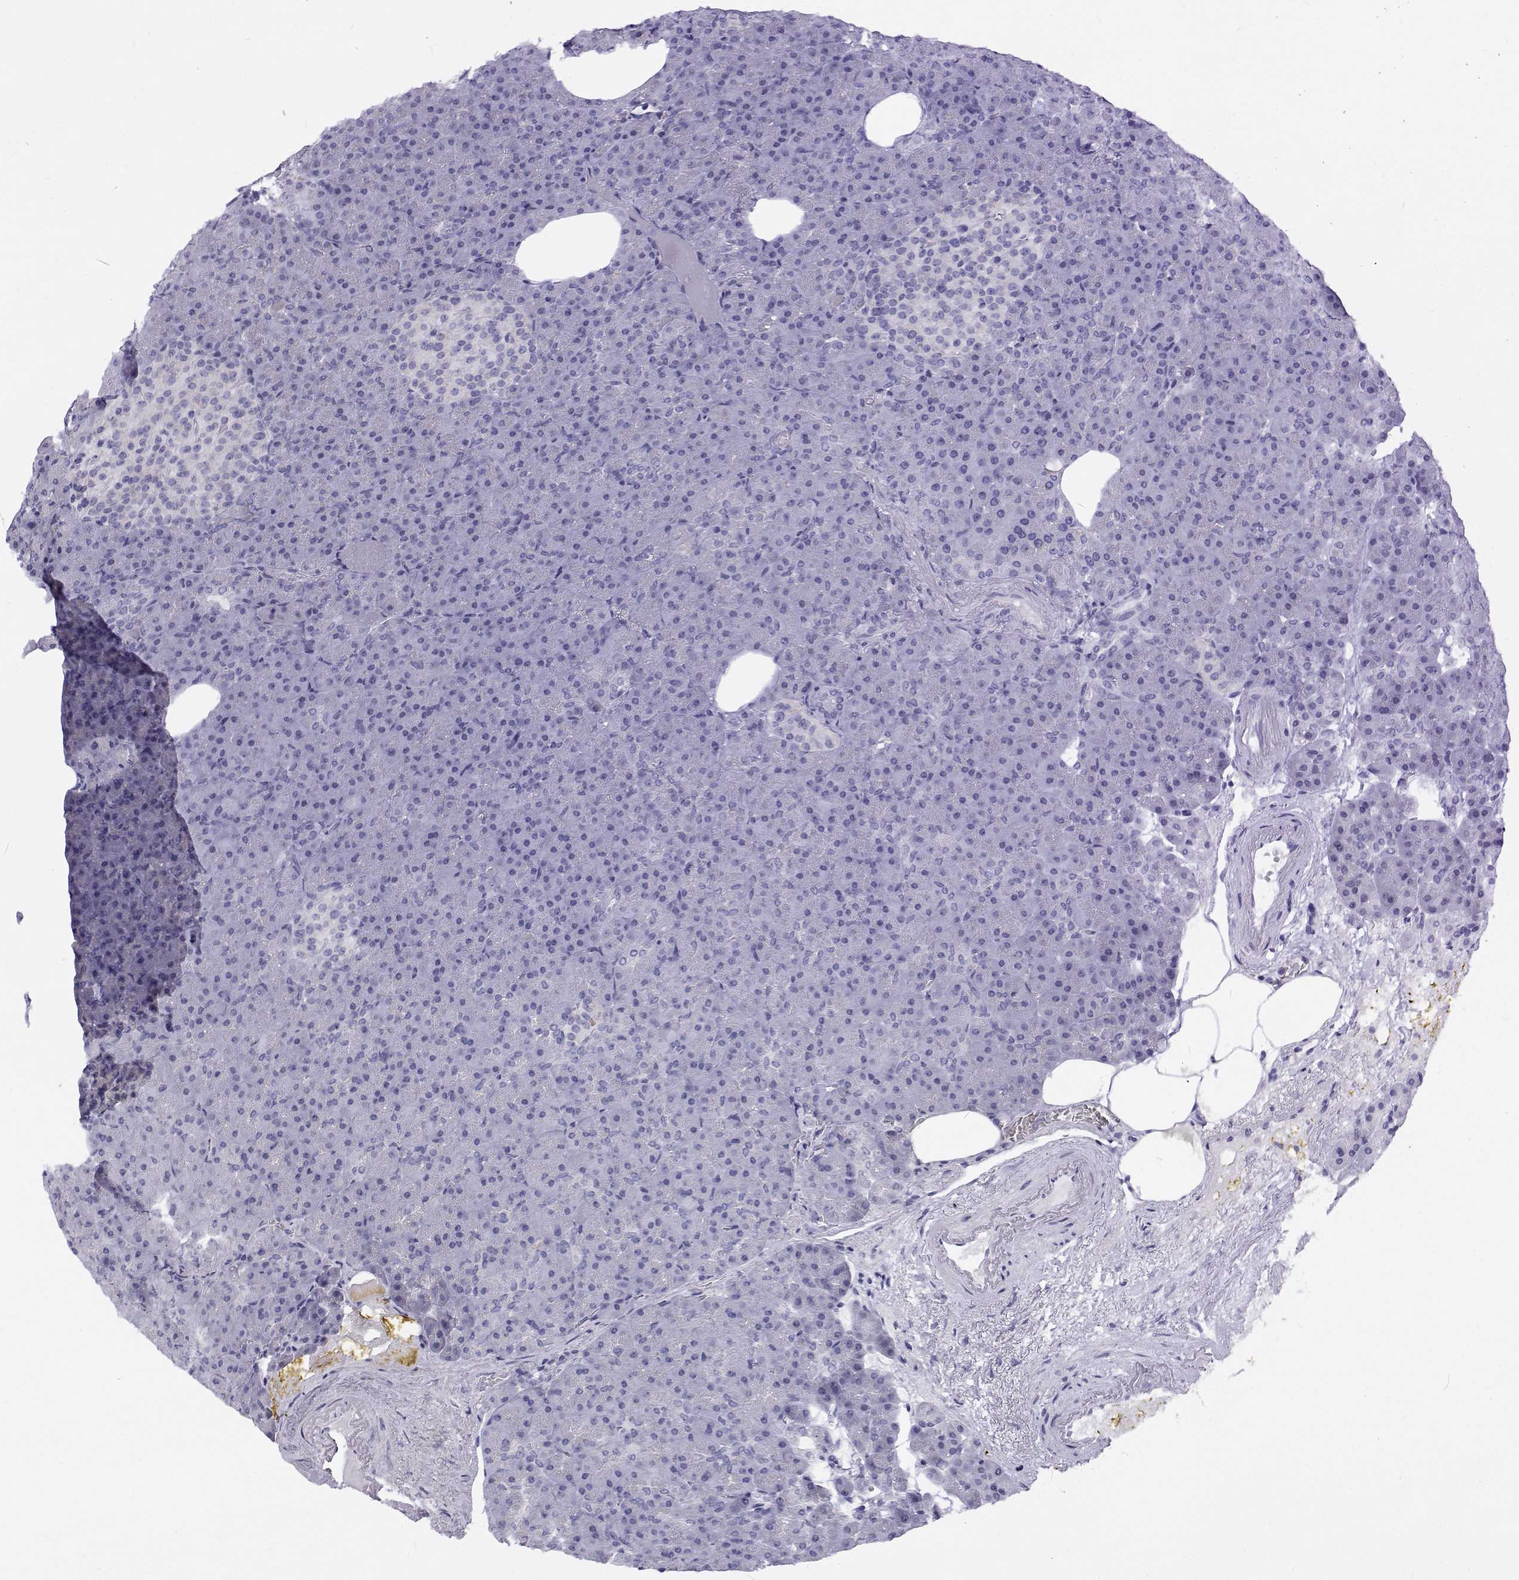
{"staining": {"intensity": "negative", "quantity": "none", "location": "none"}, "tissue": "pancreas", "cell_type": "Exocrine glandular cells", "image_type": "normal", "snomed": [{"axis": "morphology", "description": "Normal tissue, NOS"}, {"axis": "topography", "description": "Pancreas"}], "caption": "DAB immunohistochemical staining of benign pancreas shows no significant expression in exocrine glandular cells.", "gene": "NCR2", "patient": {"sex": "female", "age": 74}}